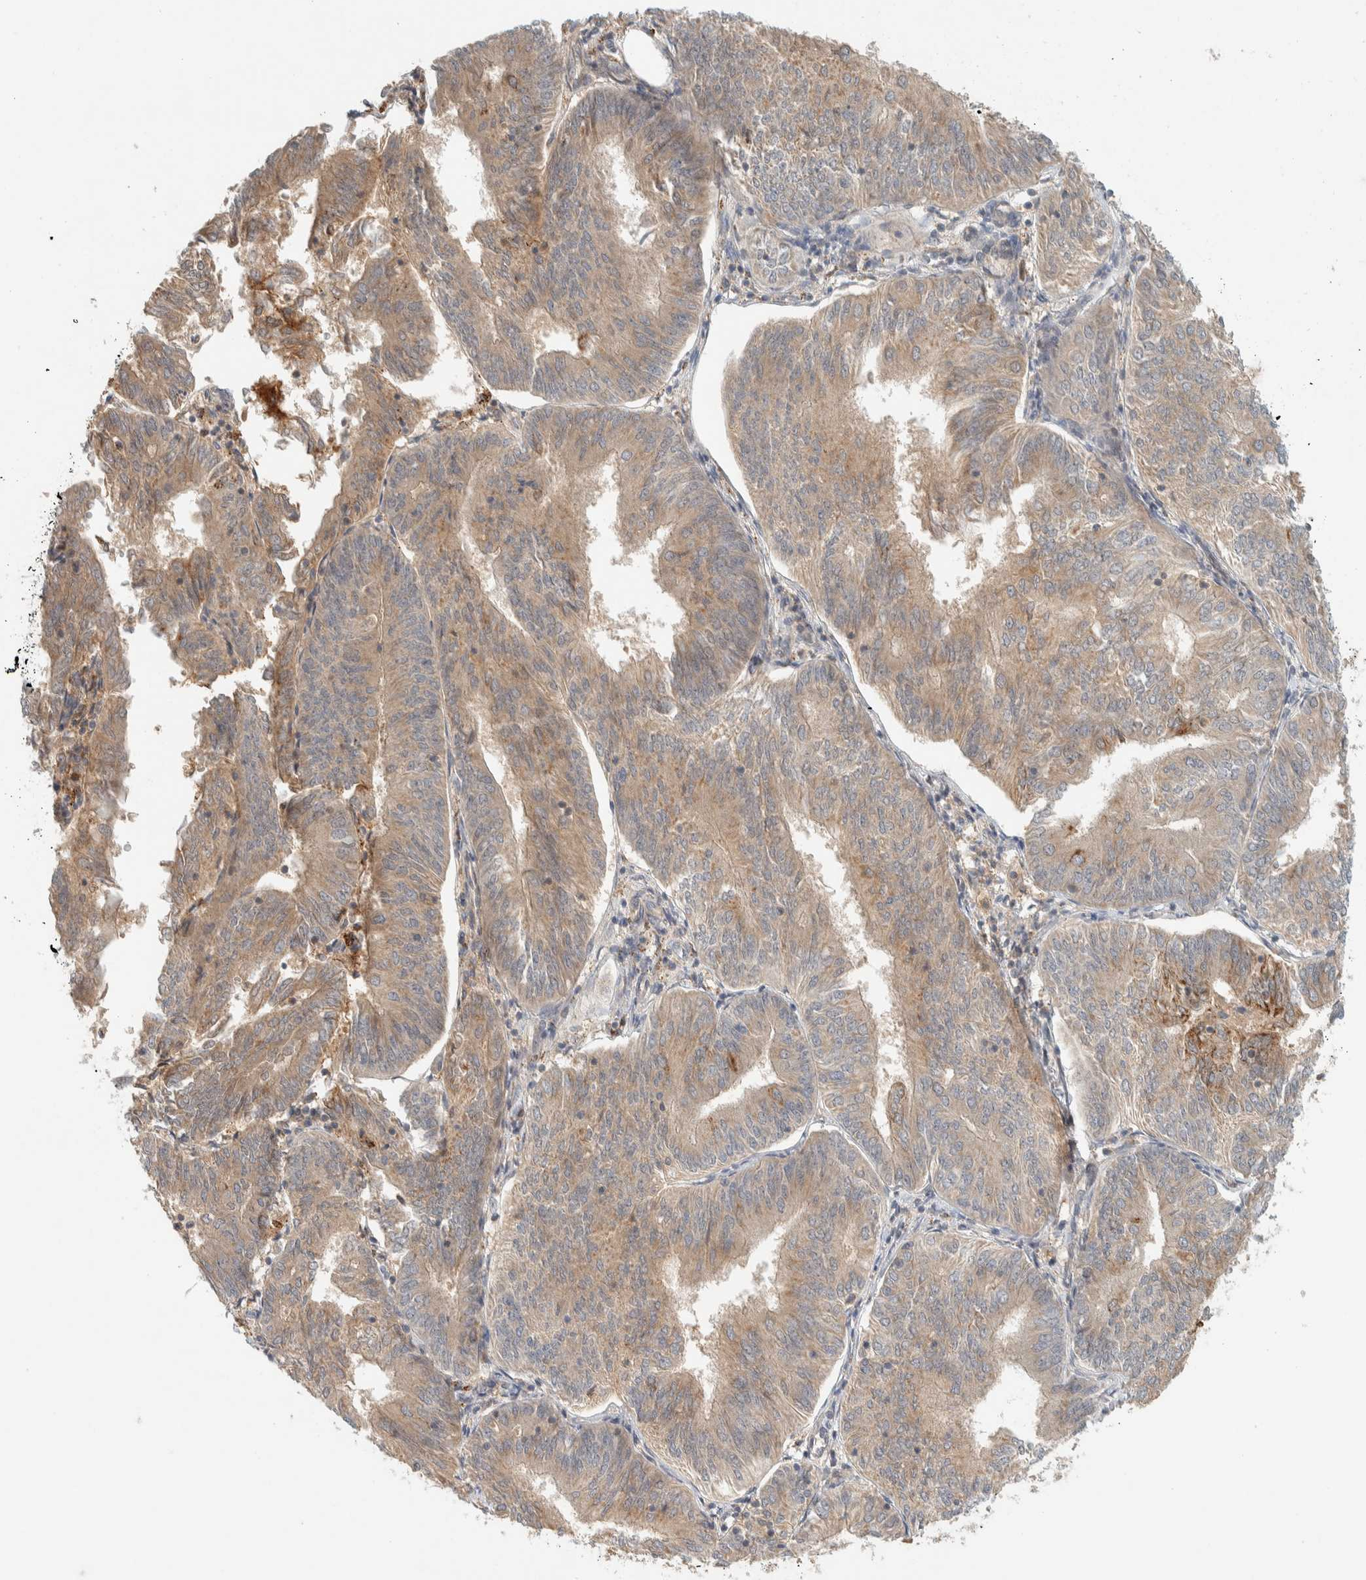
{"staining": {"intensity": "moderate", "quantity": ">75%", "location": "cytoplasmic/membranous"}, "tissue": "endometrial cancer", "cell_type": "Tumor cells", "image_type": "cancer", "snomed": [{"axis": "morphology", "description": "Adenocarcinoma, NOS"}, {"axis": "topography", "description": "Endometrium"}], "caption": "About >75% of tumor cells in human adenocarcinoma (endometrial) demonstrate moderate cytoplasmic/membranous protein expression as visualized by brown immunohistochemical staining.", "gene": "FAM167A", "patient": {"sex": "female", "age": 58}}